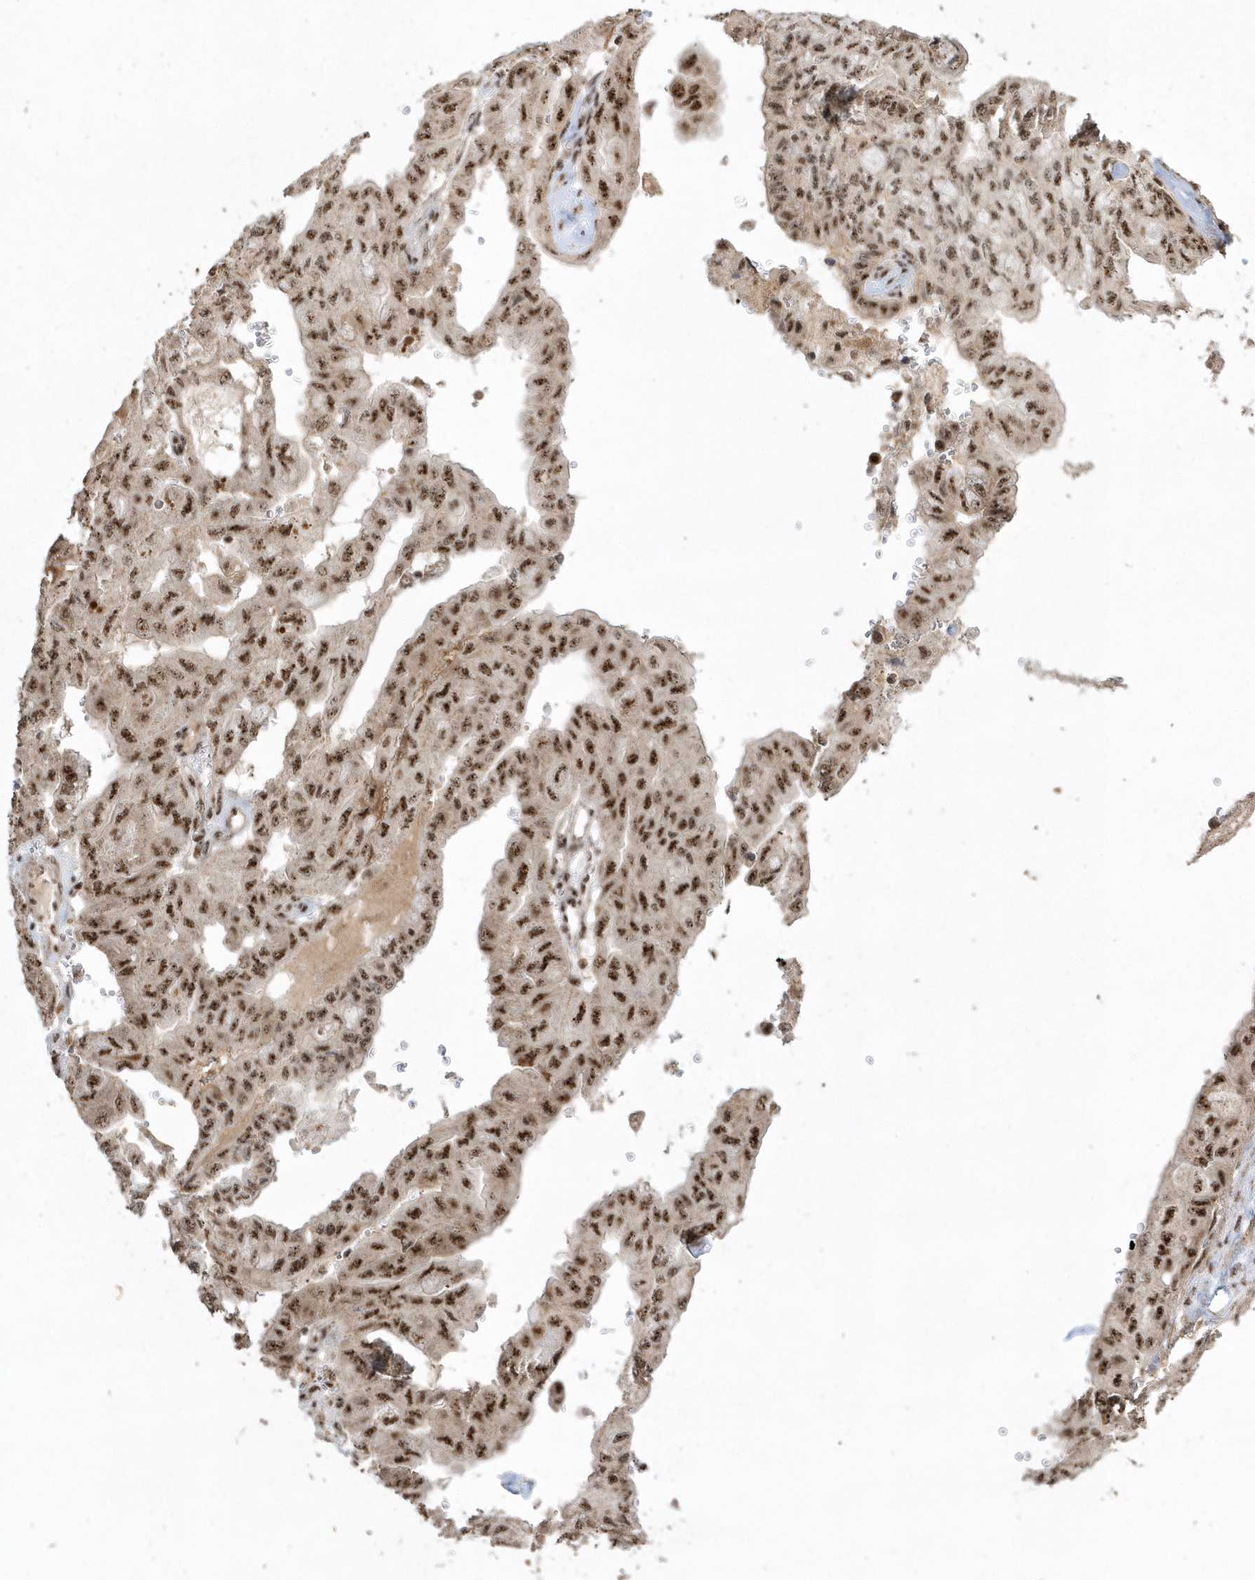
{"staining": {"intensity": "strong", "quantity": ">75%", "location": "nuclear"}, "tissue": "pancreatic cancer", "cell_type": "Tumor cells", "image_type": "cancer", "snomed": [{"axis": "morphology", "description": "Adenocarcinoma, NOS"}, {"axis": "topography", "description": "Pancreas"}], "caption": "This is an image of immunohistochemistry (IHC) staining of pancreatic cancer, which shows strong staining in the nuclear of tumor cells.", "gene": "POLR3B", "patient": {"sex": "male", "age": 51}}